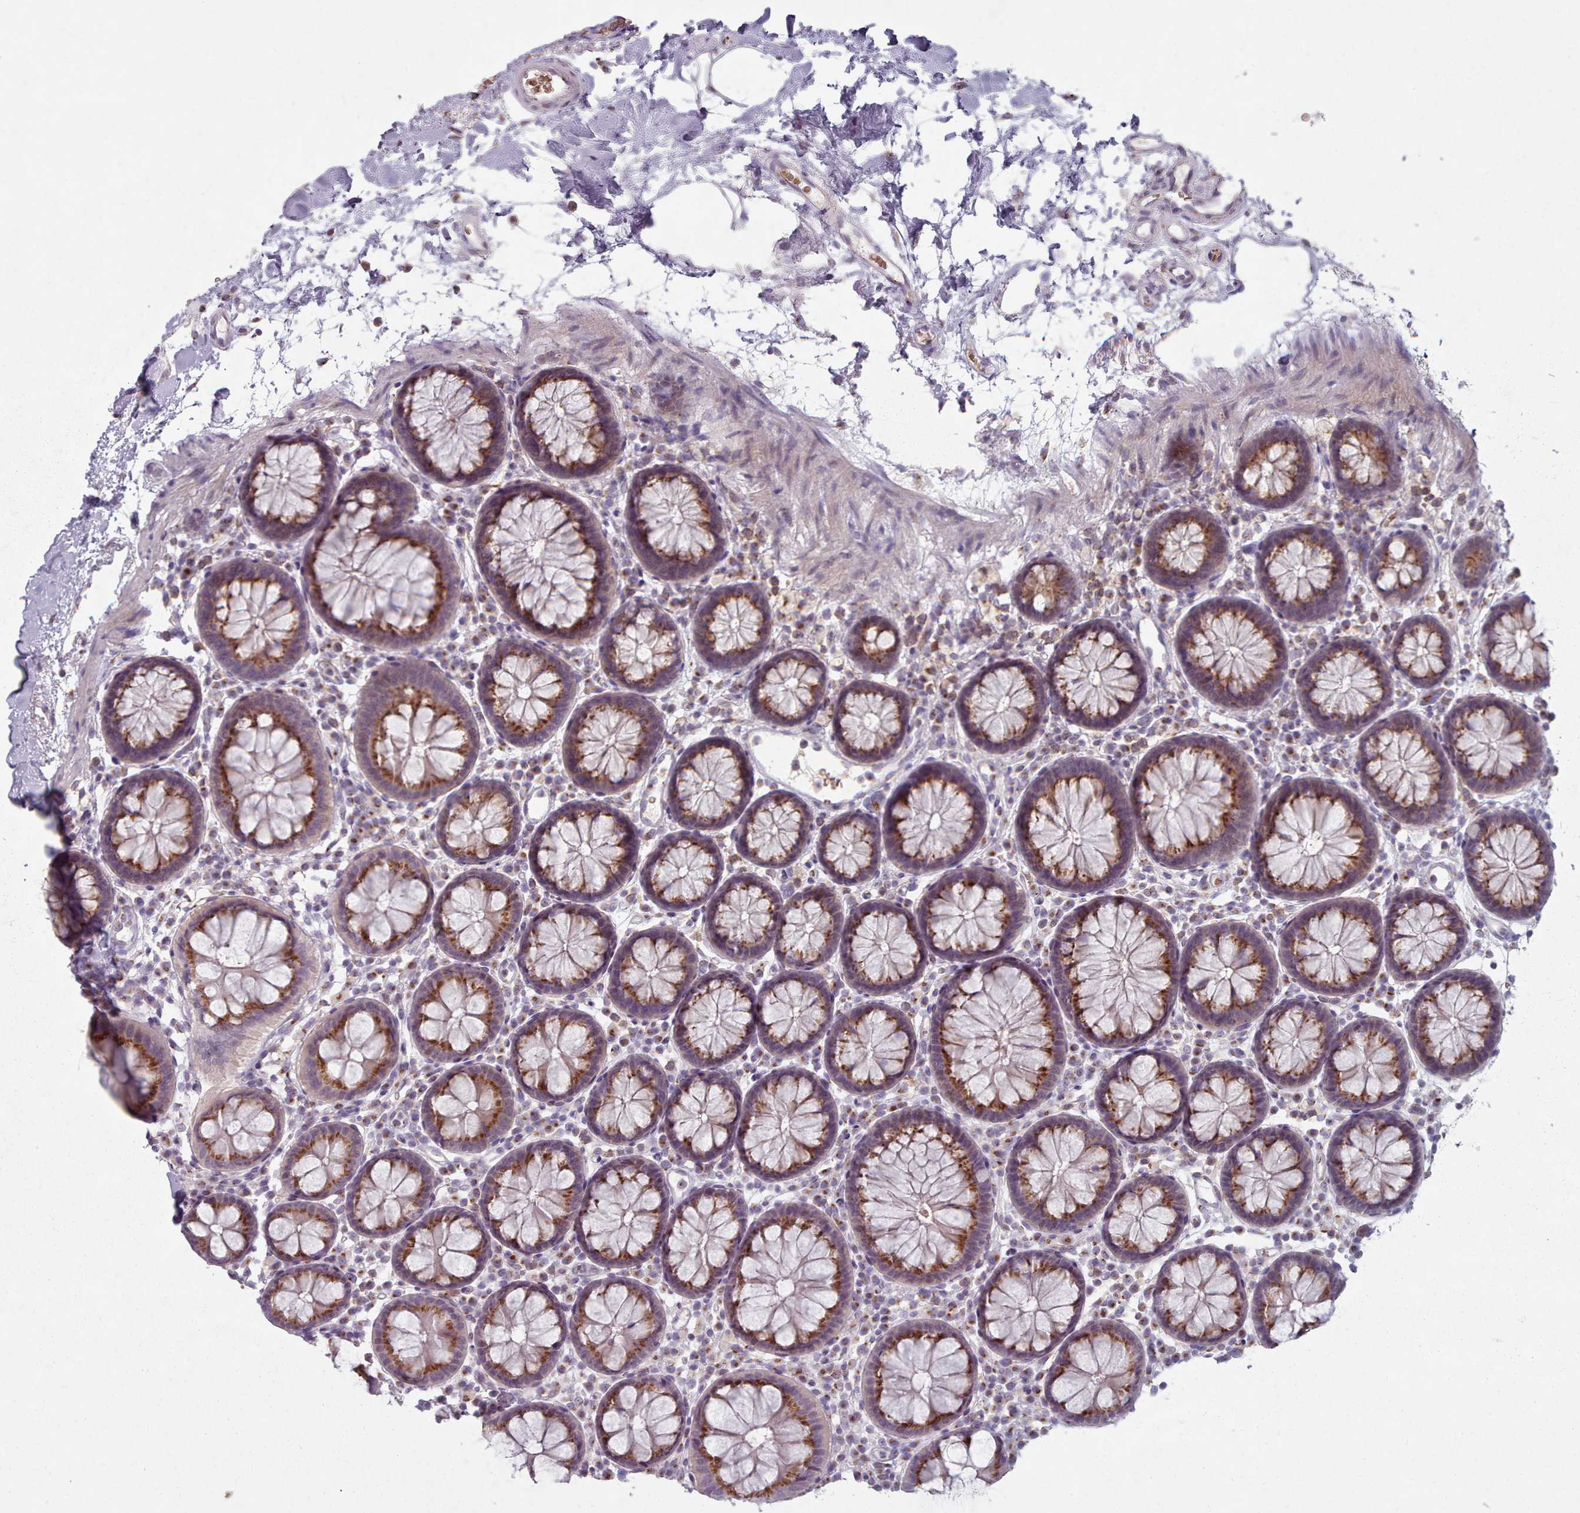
{"staining": {"intensity": "weak", "quantity": "25%-75%", "location": "cytoplasmic/membranous"}, "tissue": "colon", "cell_type": "Endothelial cells", "image_type": "normal", "snomed": [{"axis": "morphology", "description": "Normal tissue, NOS"}, {"axis": "topography", "description": "Colon"}], "caption": "Weak cytoplasmic/membranous staining is identified in about 25%-75% of endothelial cells in benign colon.", "gene": "MAN1B1", "patient": {"sex": "male", "age": 75}}